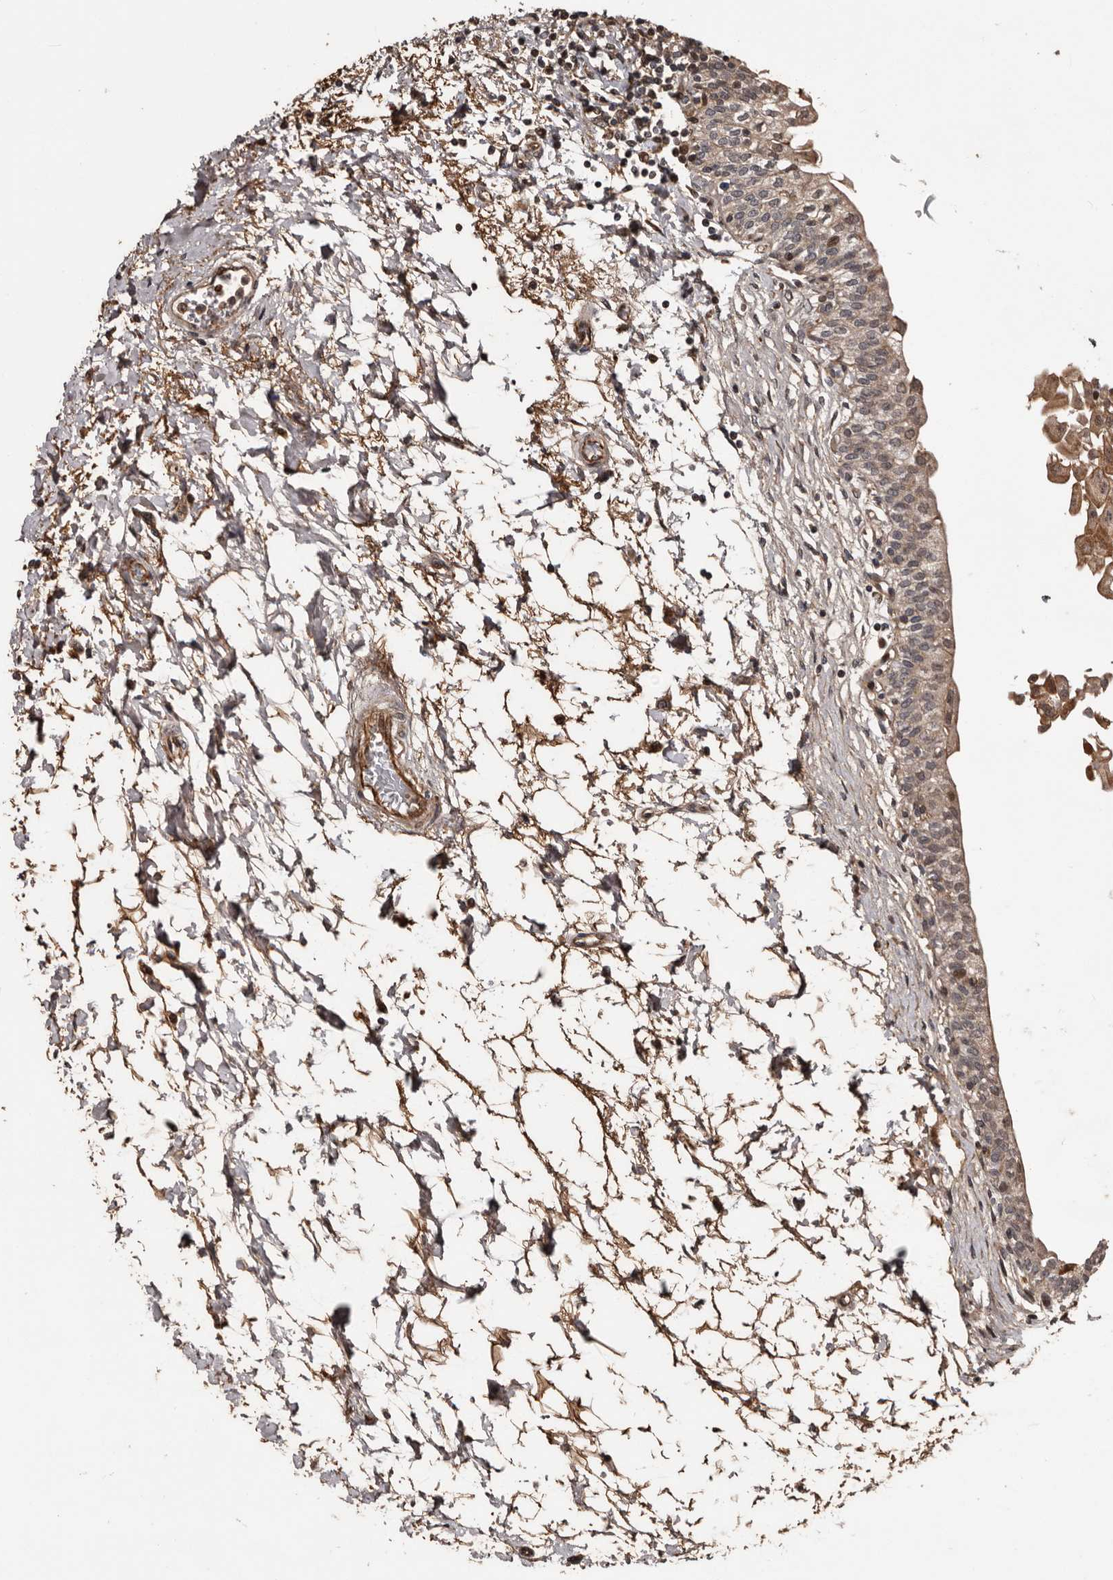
{"staining": {"intensity": "moderate", "quantity": "25%-75%", "location": "cytoplasmic/membranous,nuclear"}, "tissue": "urinary bladder", "cell_type": "Urothelial cells", "image_type": "normal", "snomed": [{"axis": "morphology", "description": "Normal tissue, NOS"}, {"axis": "topography", "description": "Urinary bladder"}], "caption": "IHC of benign human urinary bladder exhibits medium levels of moderate cytoplasmic/membranous,nuclear positivity in approximately 25%-75% of urothelial cells.", "gene": "SERTAD4", "patient": {"sex": "male", "age": 55}}